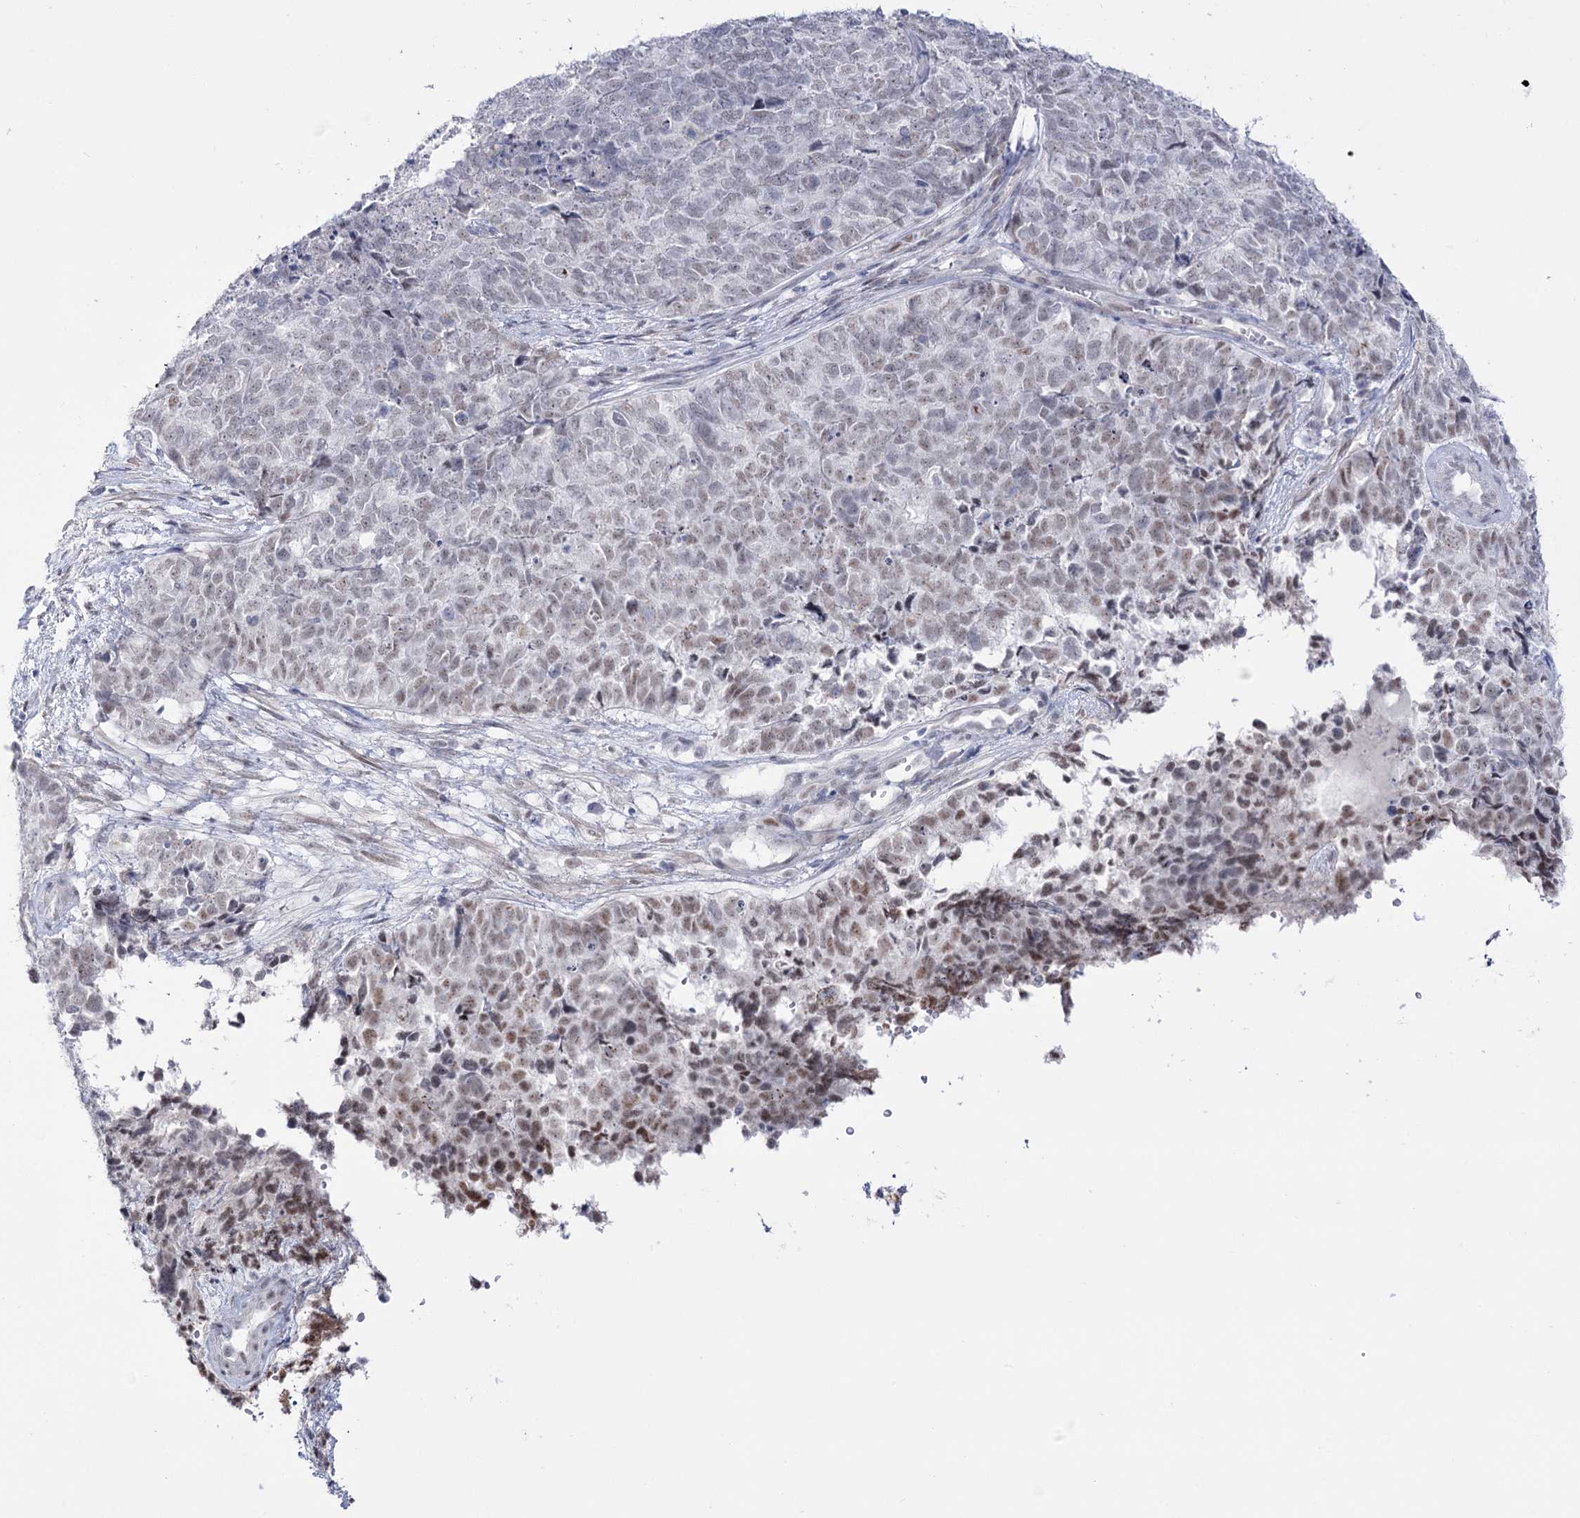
{"staining": {"intensity": "moderate", "quantity": "<25%", "location": "nuclear"}, "tissue": "cervical cancer", "cell_type": "Tumor cells", "image_type": "cancer", "snomed": [{"axis": "morphology", "description": "Squamous cell carcinoma, NOS"}, {"axis": "topography", "description": "Cervix"}], "caption": "A brown stain highlights moderate nuclear staining of a protein in cervical cancer (squamous cell carcinoma) tumor cells. Nuclei are stained in blue.", "gene": "RBM15B", "patient": {"sex": "female", "age": 63}}